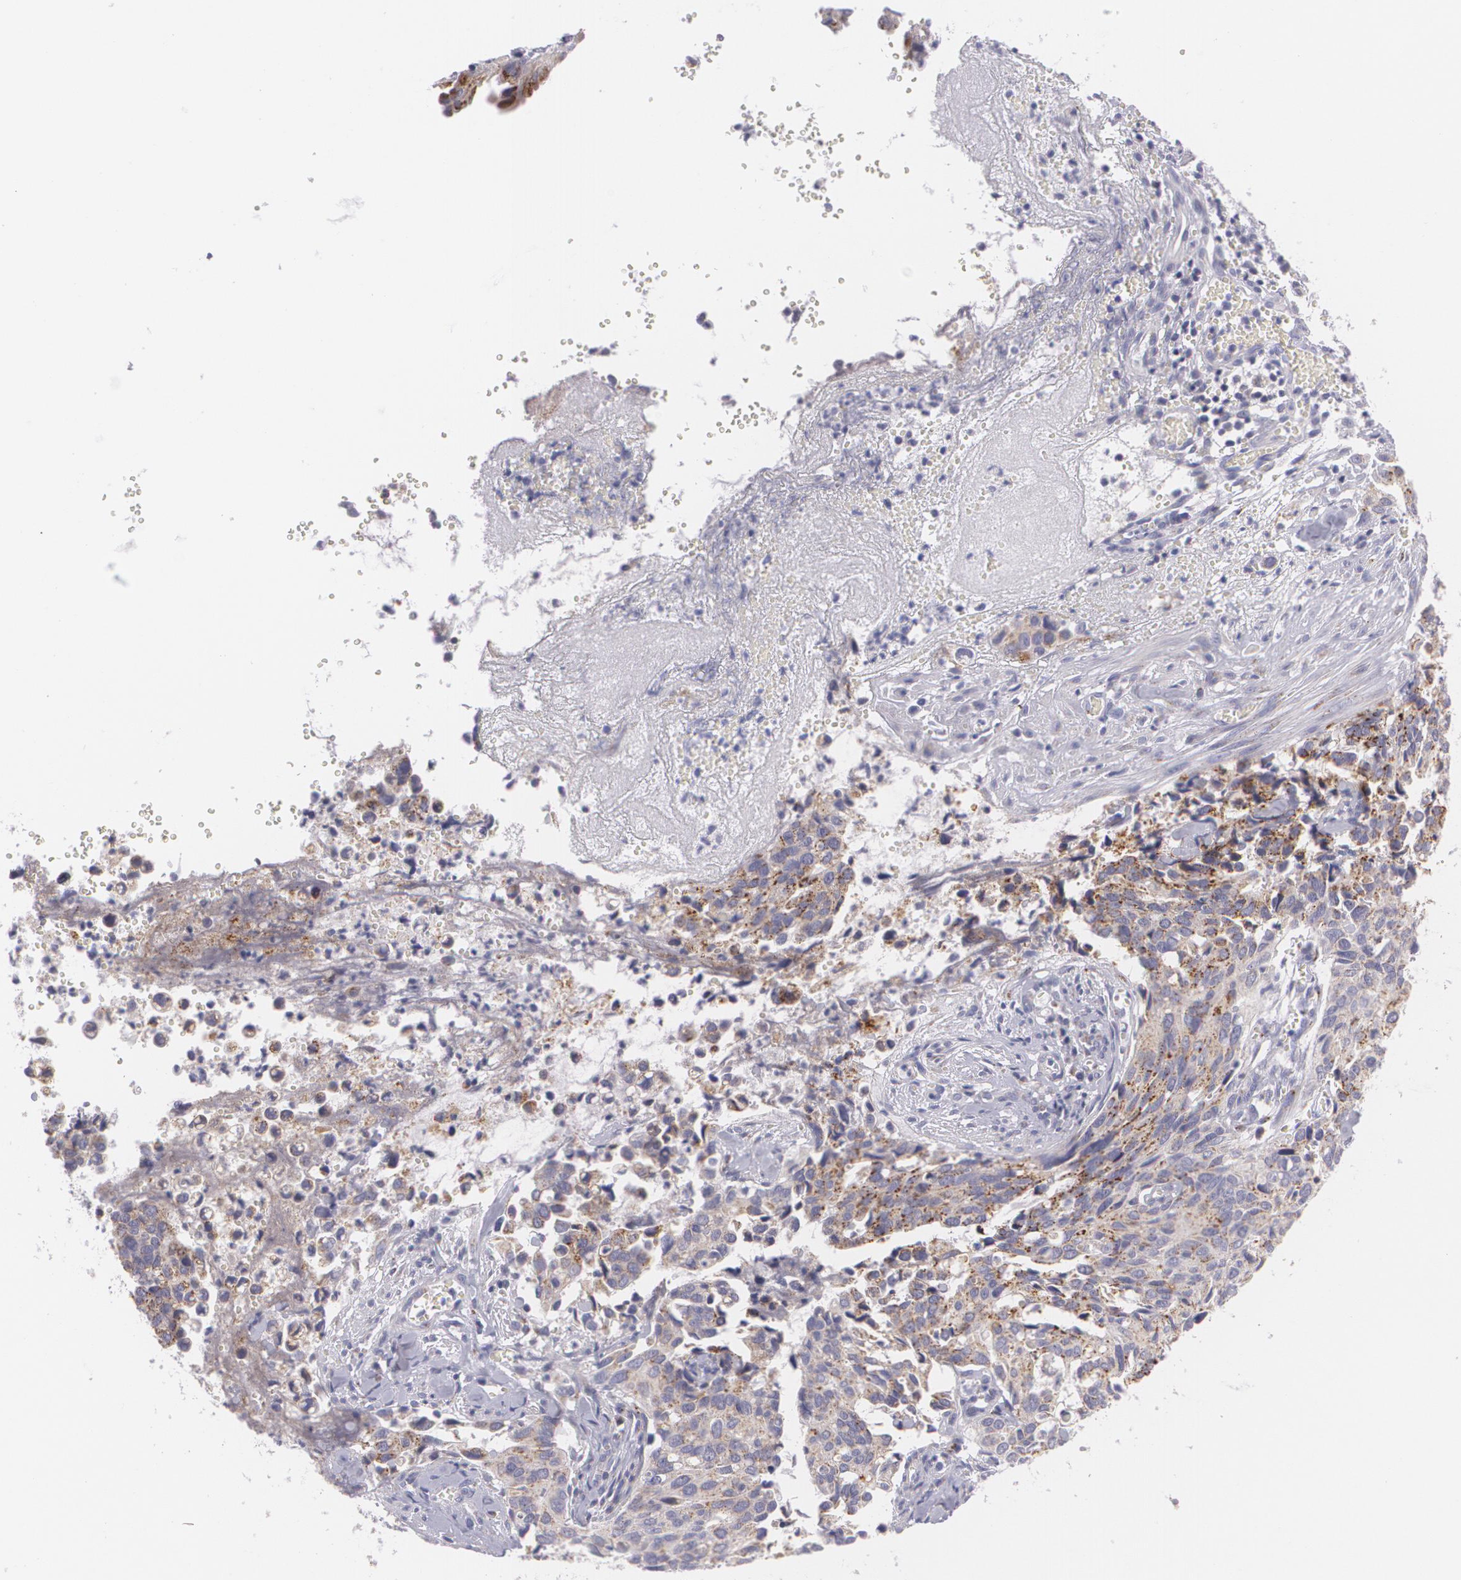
{"staining": {"intensity": "moderate", "quantity": ">75%", "location": "cytoplasmic/membranous"}, "tissue": "cervical cancer", "cell_type": "Tumor cells", "image_type": "cancer", "snomed": [{"axis": "morphology", "description": "Normal tissue, NOS"}, {"axis": "morphology", "description": "Squamous cell carcinoma, NOS"}, {"axis": "topography", "description": "Cervix"}], "caption": "Cervical cancer (squamous cell carcinoma) stained with immunohistochemistry (IHC) demonstrates moderate cytoplasmic/membranous positivity in approximately >75% of tumor cells.", "gene": "CILK1", "patient": {"sex": "female", "age": 45}}